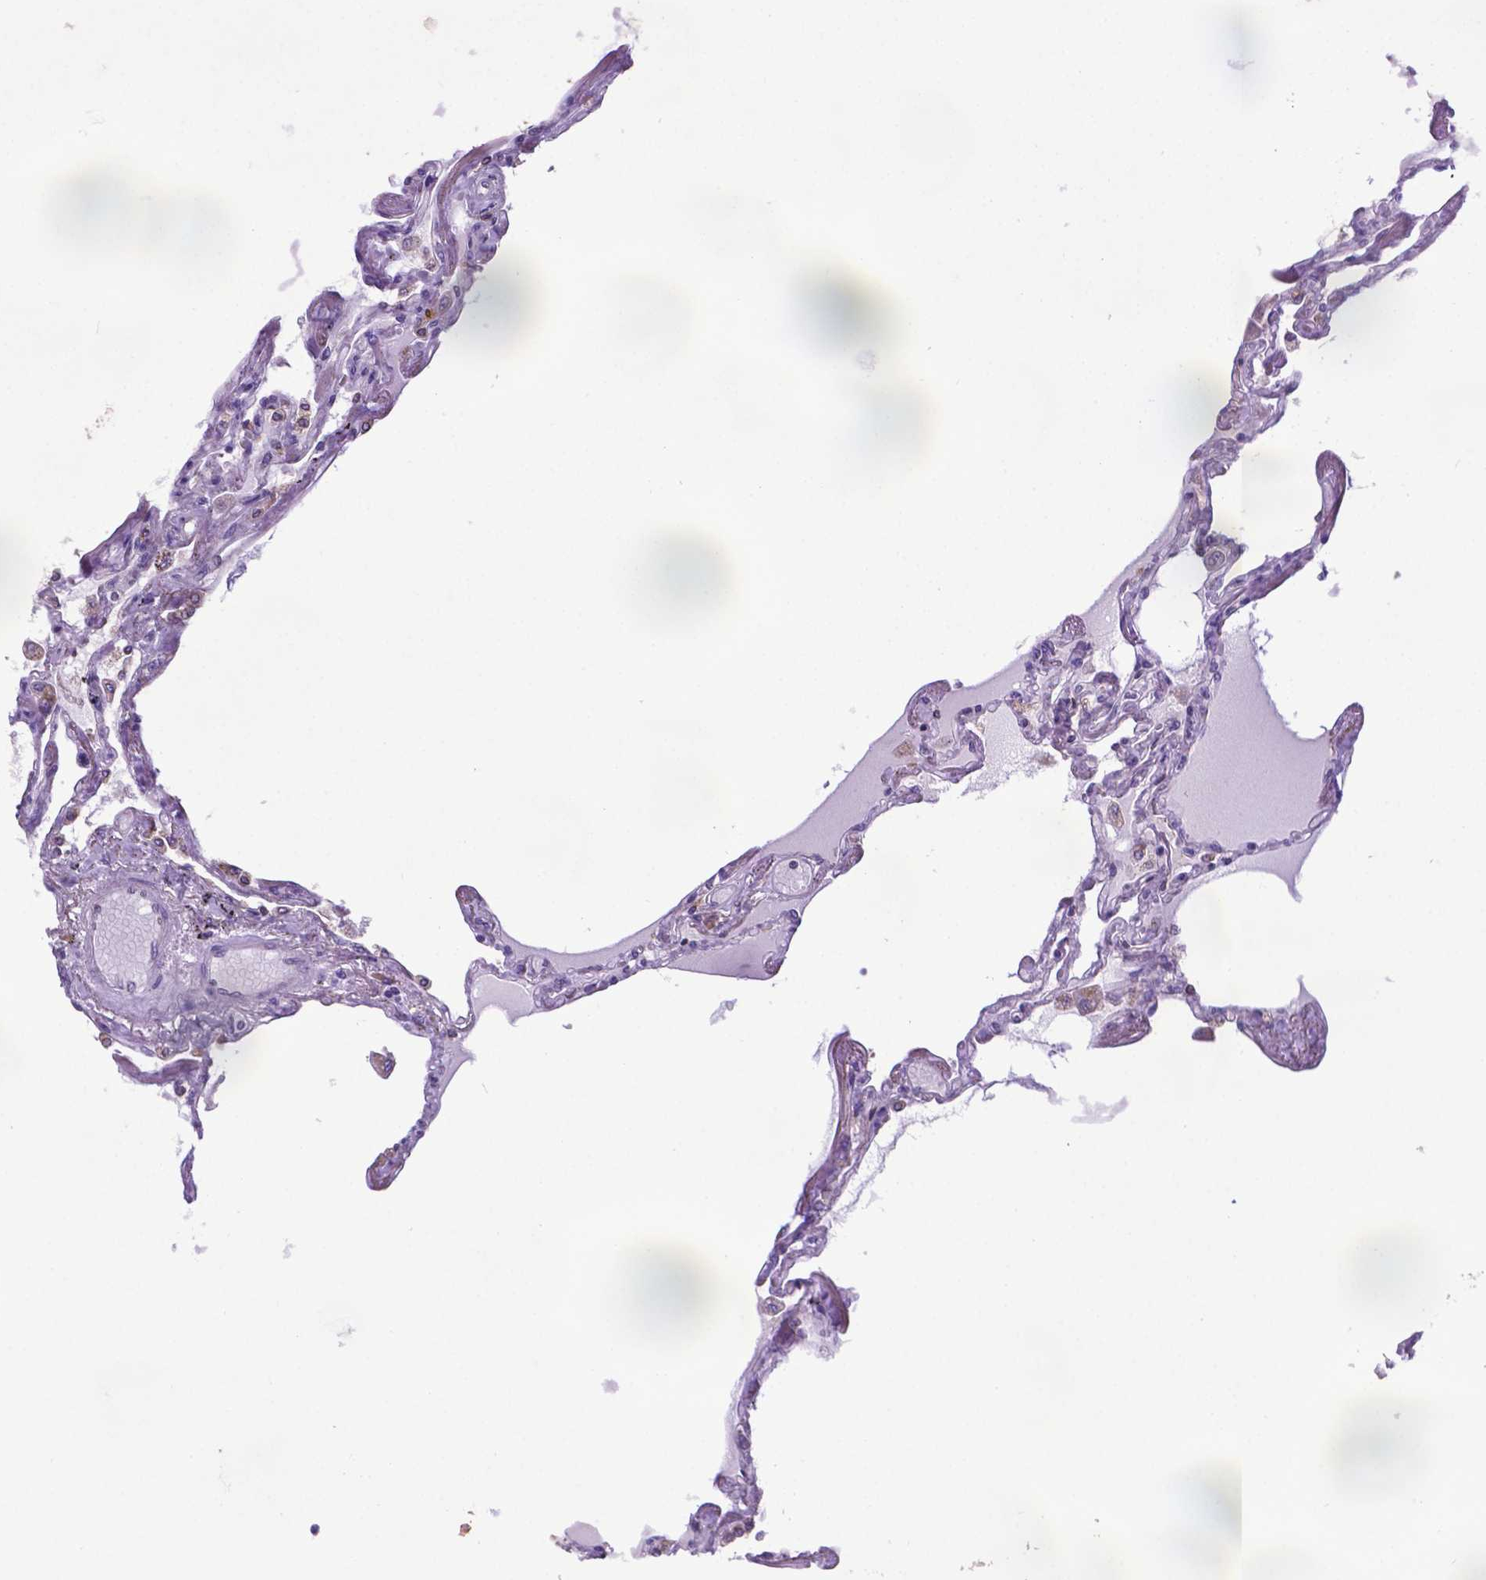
{"staining": {"intensity": "strong", "quantity": "<25%", "location": "cytoplasmic/membranous,nuclear"}, "tissue": "lung", "cell_type": "Alveolar cells", "image_type": "normal", "snomed": [{"axis": "morphology", "description": "Normal tissue, NOS"}, {"axis": "morphology", "description": "Adenocarcinoma, NOS"}, {"axis": "topography", "description": "Cartilage tissue"}, {"axis": "topography", "description": "Lung"}], "caption": "Immunohistochemical staining of normal lung exhibits <25% levels of strong cytoplasmic/membranous,nuclear protein expression in about <25% of alveolar cells. Nuclei are stained in blue.", "gene": "ENSG00000269590", "patient": {"sex": "female", "age": 67}}